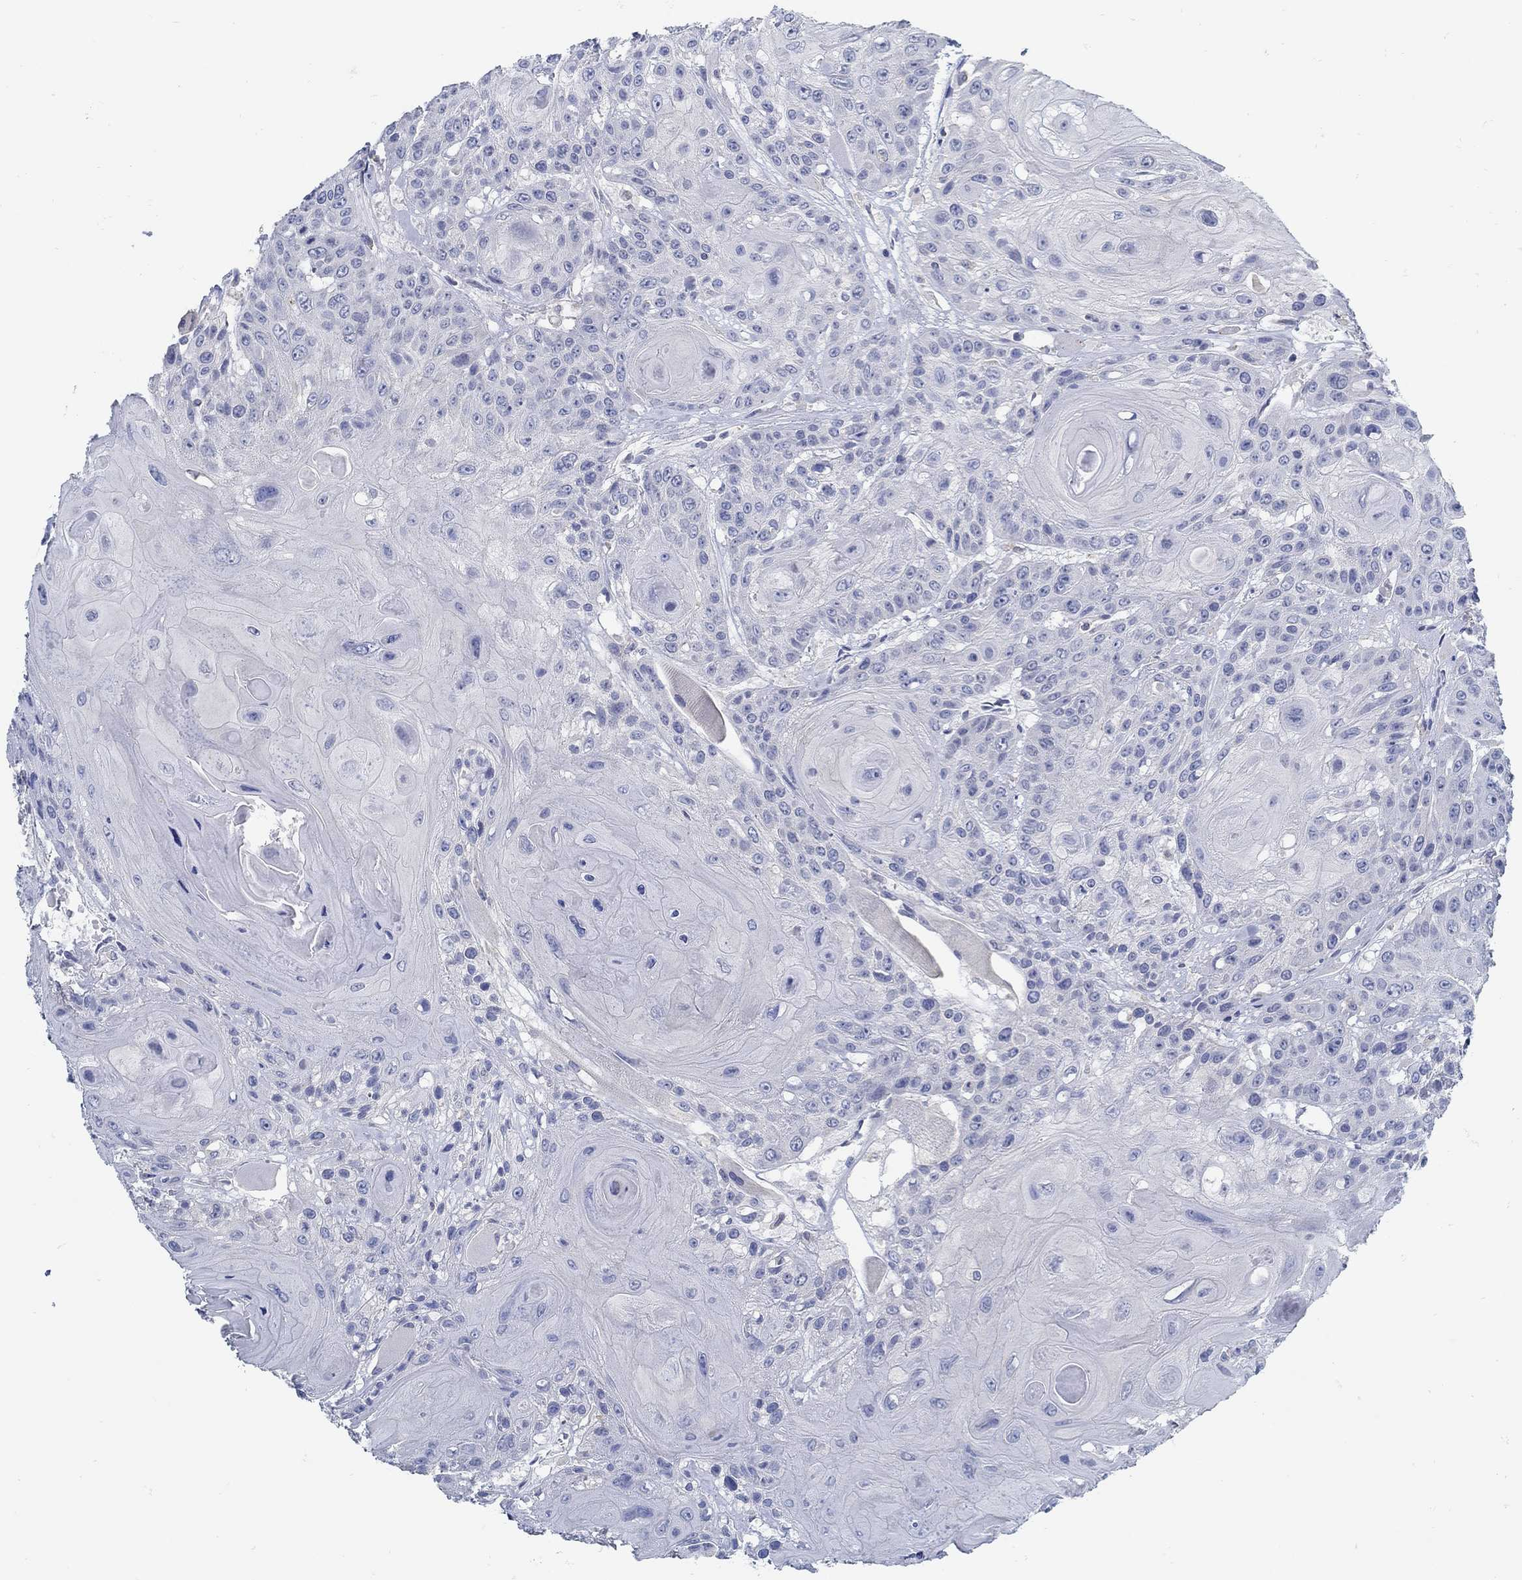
{"staining": {"intensity": "negative", "quantity": "none", "location": "none"}, "tissue": "head and neck cancer", "cell_type": "Tumor cells", "image_type": "cancer", "snomed": [{"axis": "morphology", "description": "Squamous cell carcinoma, NOS"}, {"axis": "topography", "description": "Head-Neck"}], "caption": "Tumor cells are negative for protein expression in human head and neck cancer.", "gene": "ZFAND4", "patient": {"sex": "female", "age": 59}}